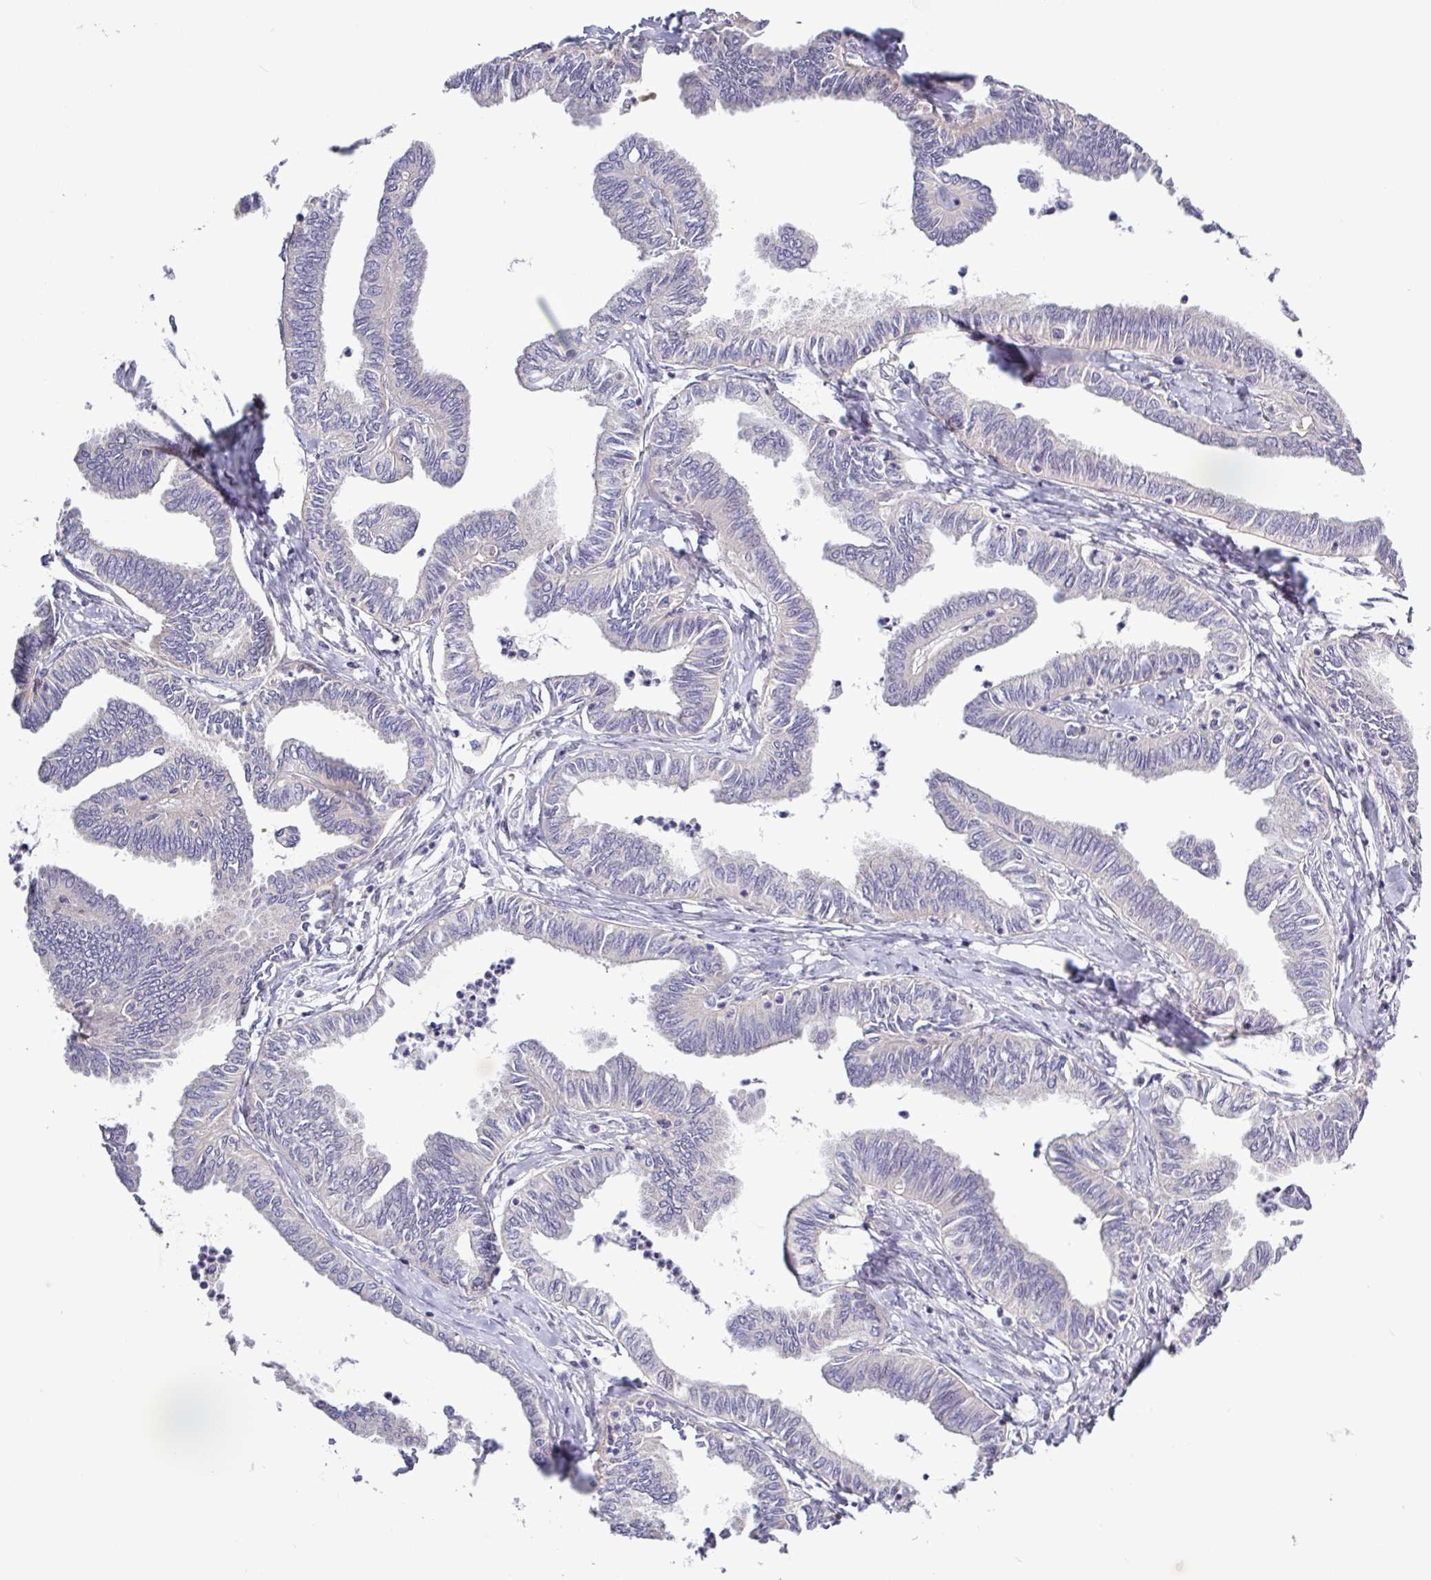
{"staining": {"intensity": "negative", "quantity": "none", "location": "none"}, "tissue": "ovarian cancer", "cell_type": "Tumor cells", "image_type": "cancer", "snomed": [{"axis": "morphology", "description": "Carcinoma, endometroid"}, {"axis": "topography", "description": "Ovary"}], "caption": "Immunohistochemistry (IHC) of human ovarian cancer displays no positivity in tumor cells.", "gene": "SFTPB", "patient": {"sex": "female", "age": 70}}